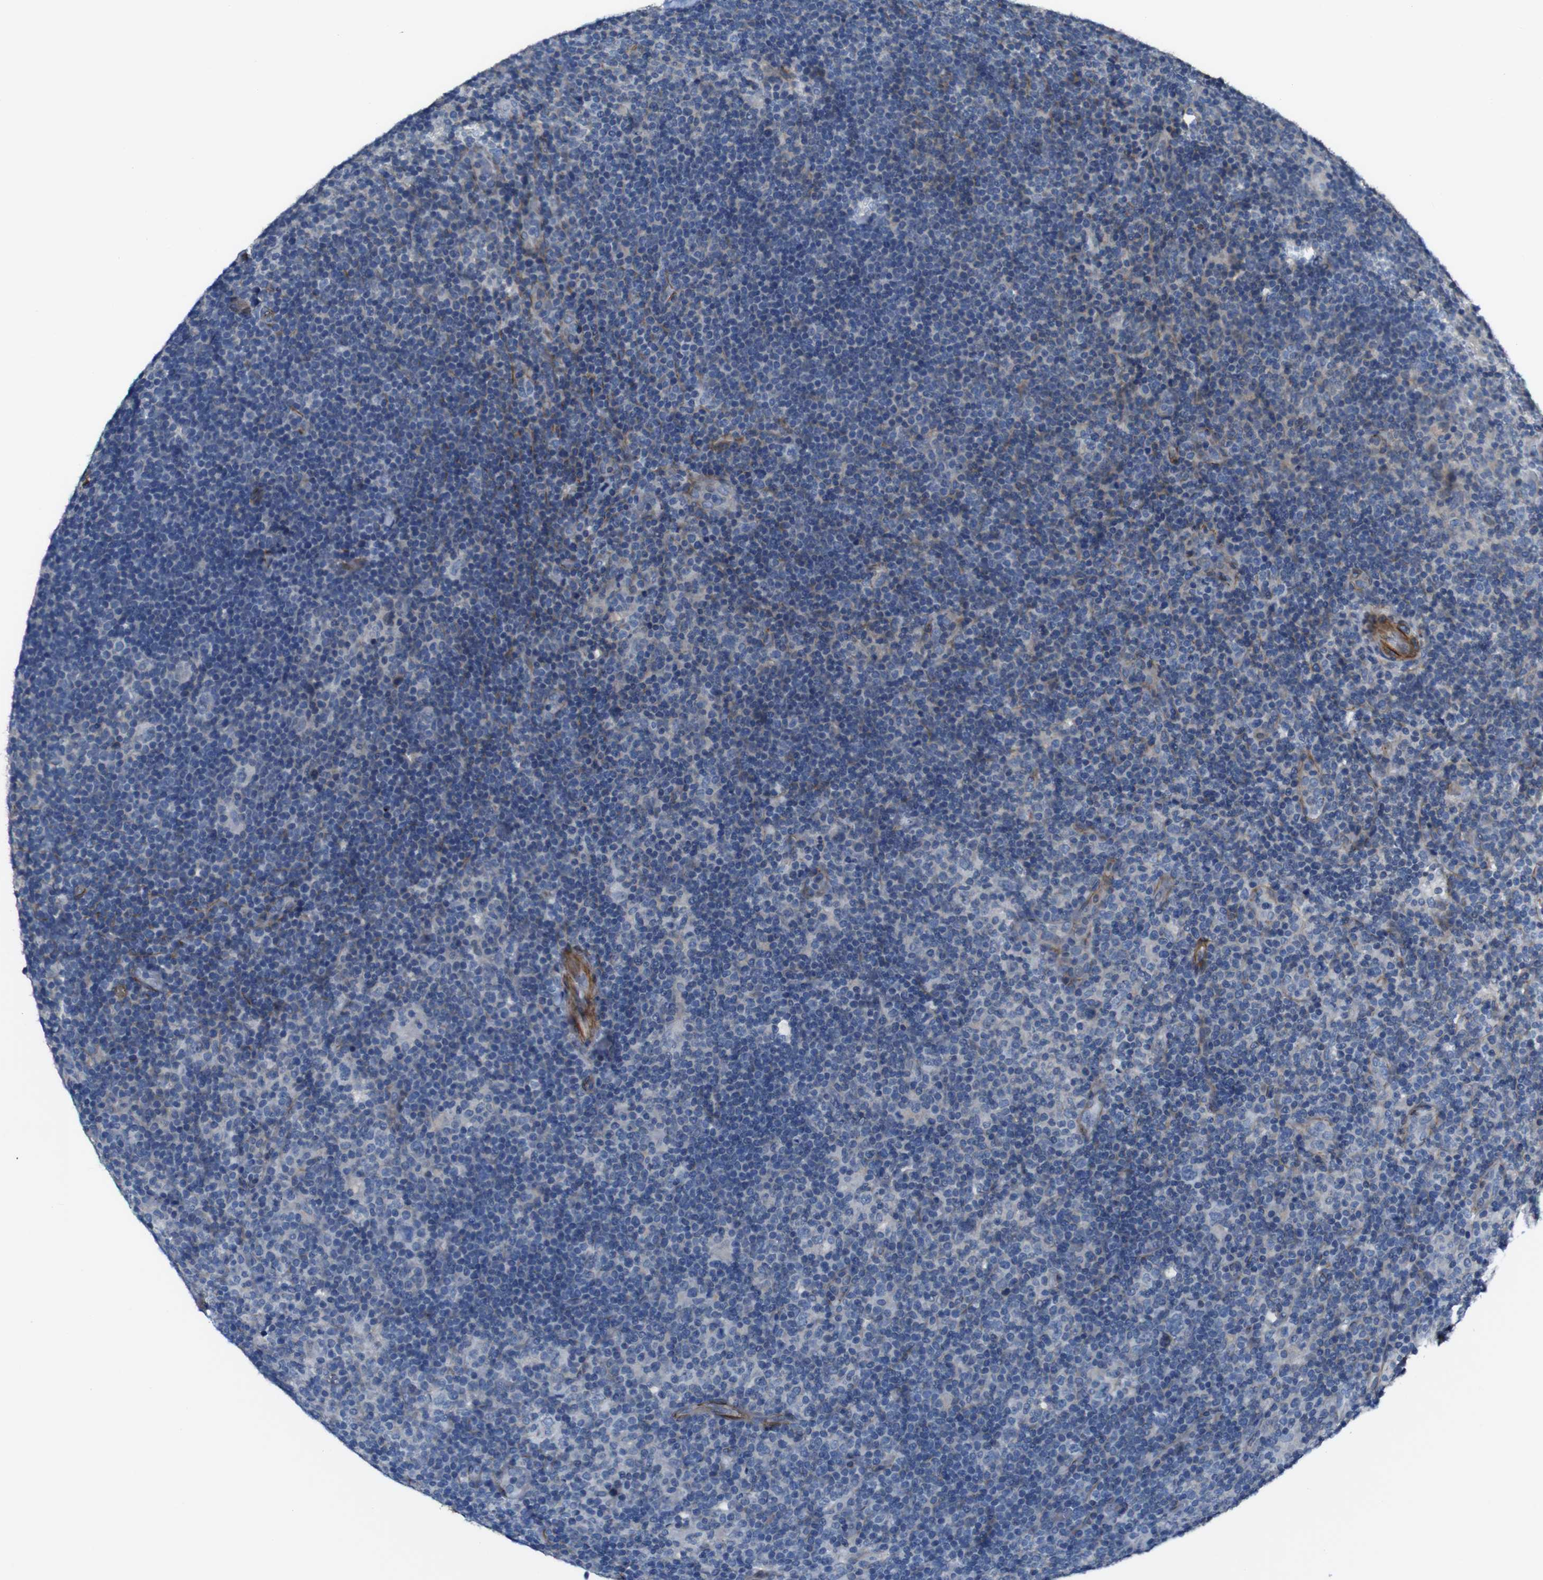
{"staining": {"intensity": "negative", "quantity": "none", "location": "none"}, "tissue": "lymphoma", "cell_type": "Tumor cells", "image_type": "cancer", "snomed": [{"axis": "morphology", "description": "Hodgkin's disease, NOS"}, {"axis": "topography", "description": "Lymph node"}], "caption": "A micrograph of human Hodgkin's disease is negative for staining in tumor cells. (DAB immunohistochemistry (IHC), high magnification).", "gene": "GGT7", "patient": {"sex": "female", "age": 57}}